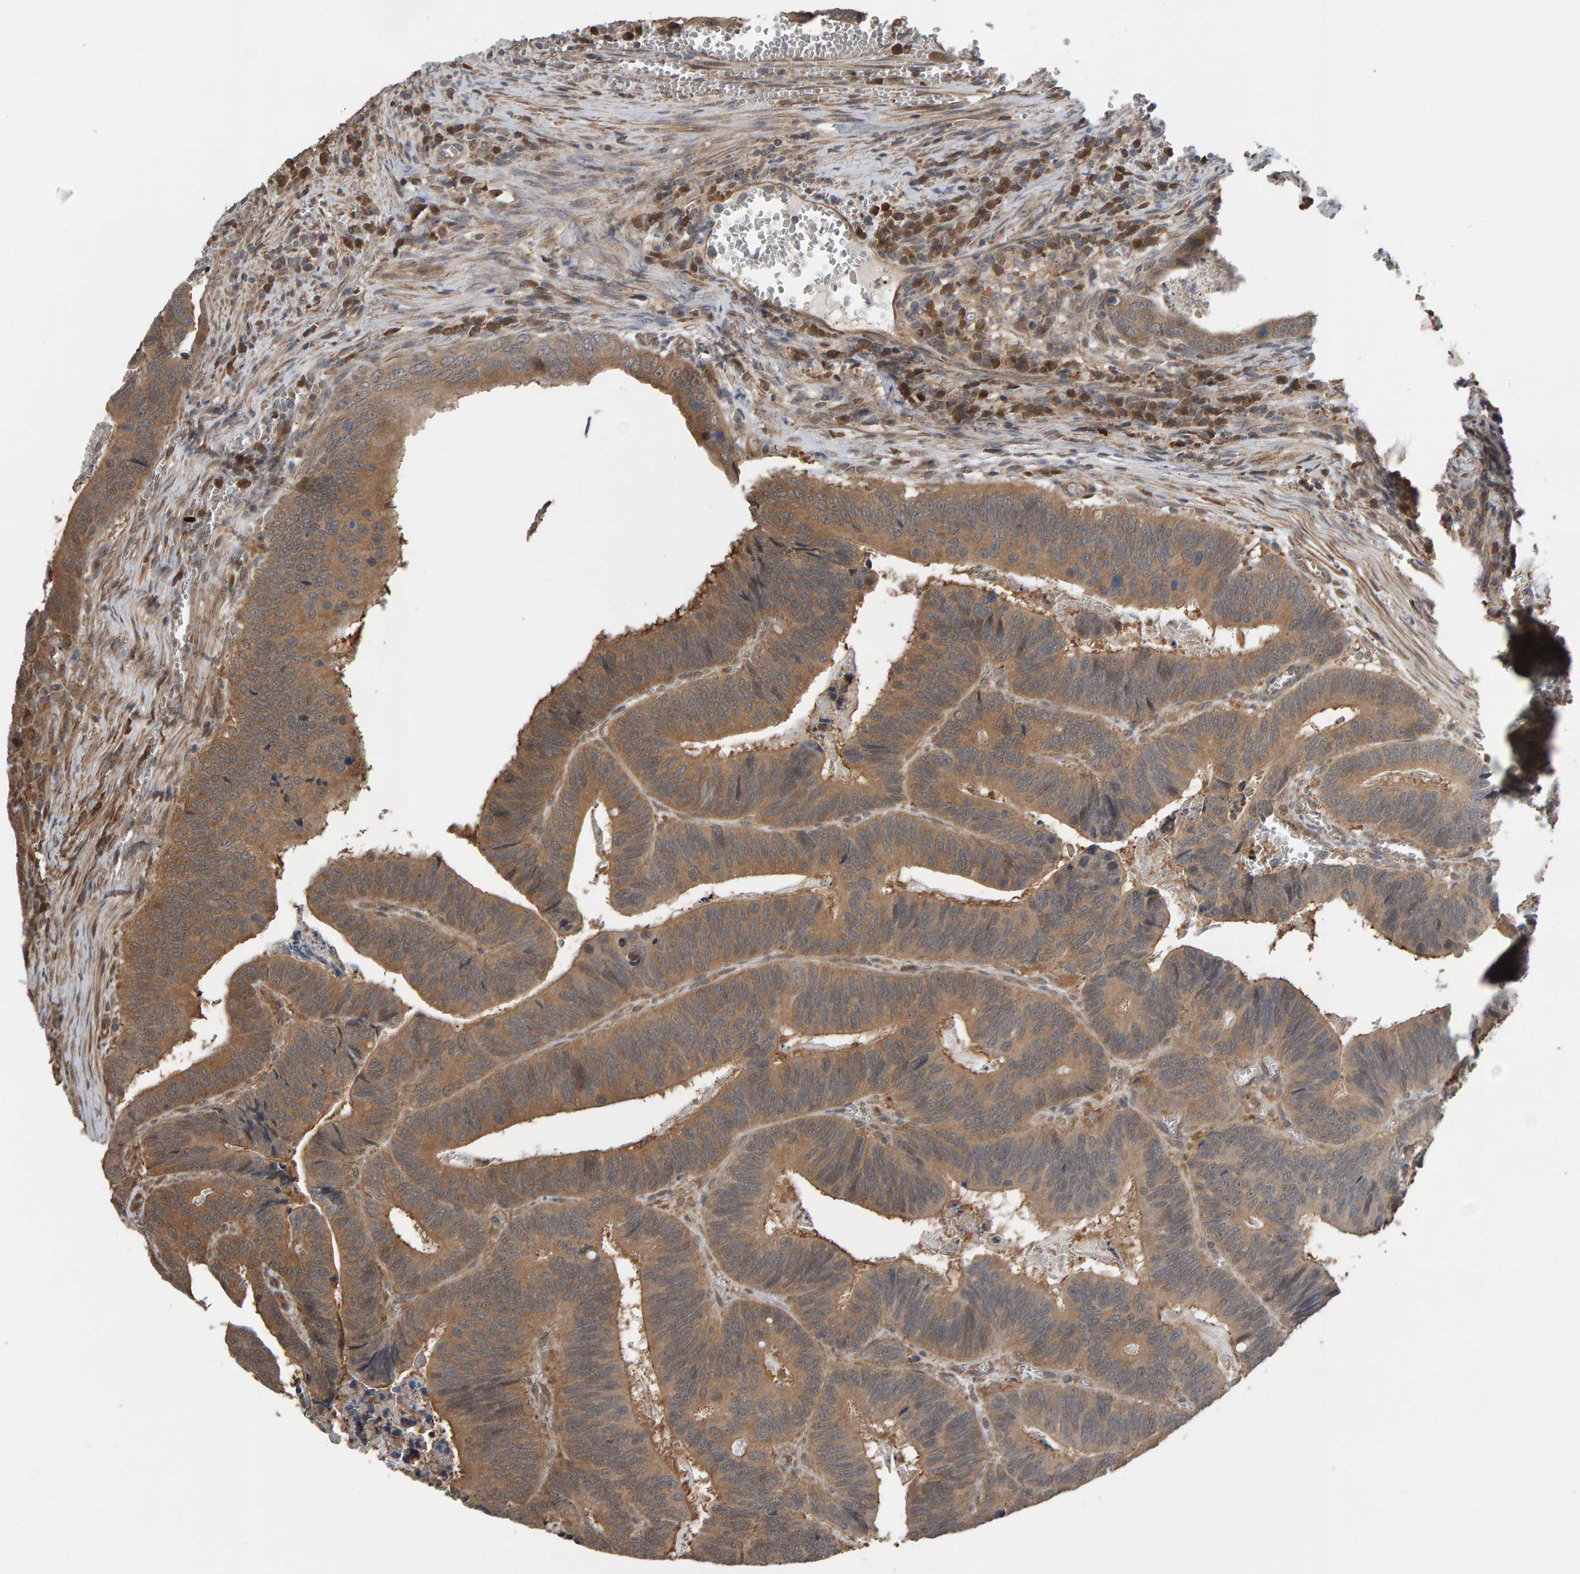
{"staining": {"intensity": "moderate", "quantity": ">75%", "location": "cytoplasmic/membranous"}, "tissue": "colorectal cancer", "cell_type": "Tumor cells", "image_type": "cancer", "snomed": [{"axis": "morphology", "description": "Inflammation, NOS"}, {"axis": "morphology", "description": "Adenocarcinoma, NOS"}, {"axis": "topography", "description": "Colon"}], "caption": "Tumor cells show medium levels of moderate cytoplasmic/membranous positivity in about >75% of cells in human colorectal cancer.", "gene": "COASY", "patient": {"sex": "male", "age": 72}}